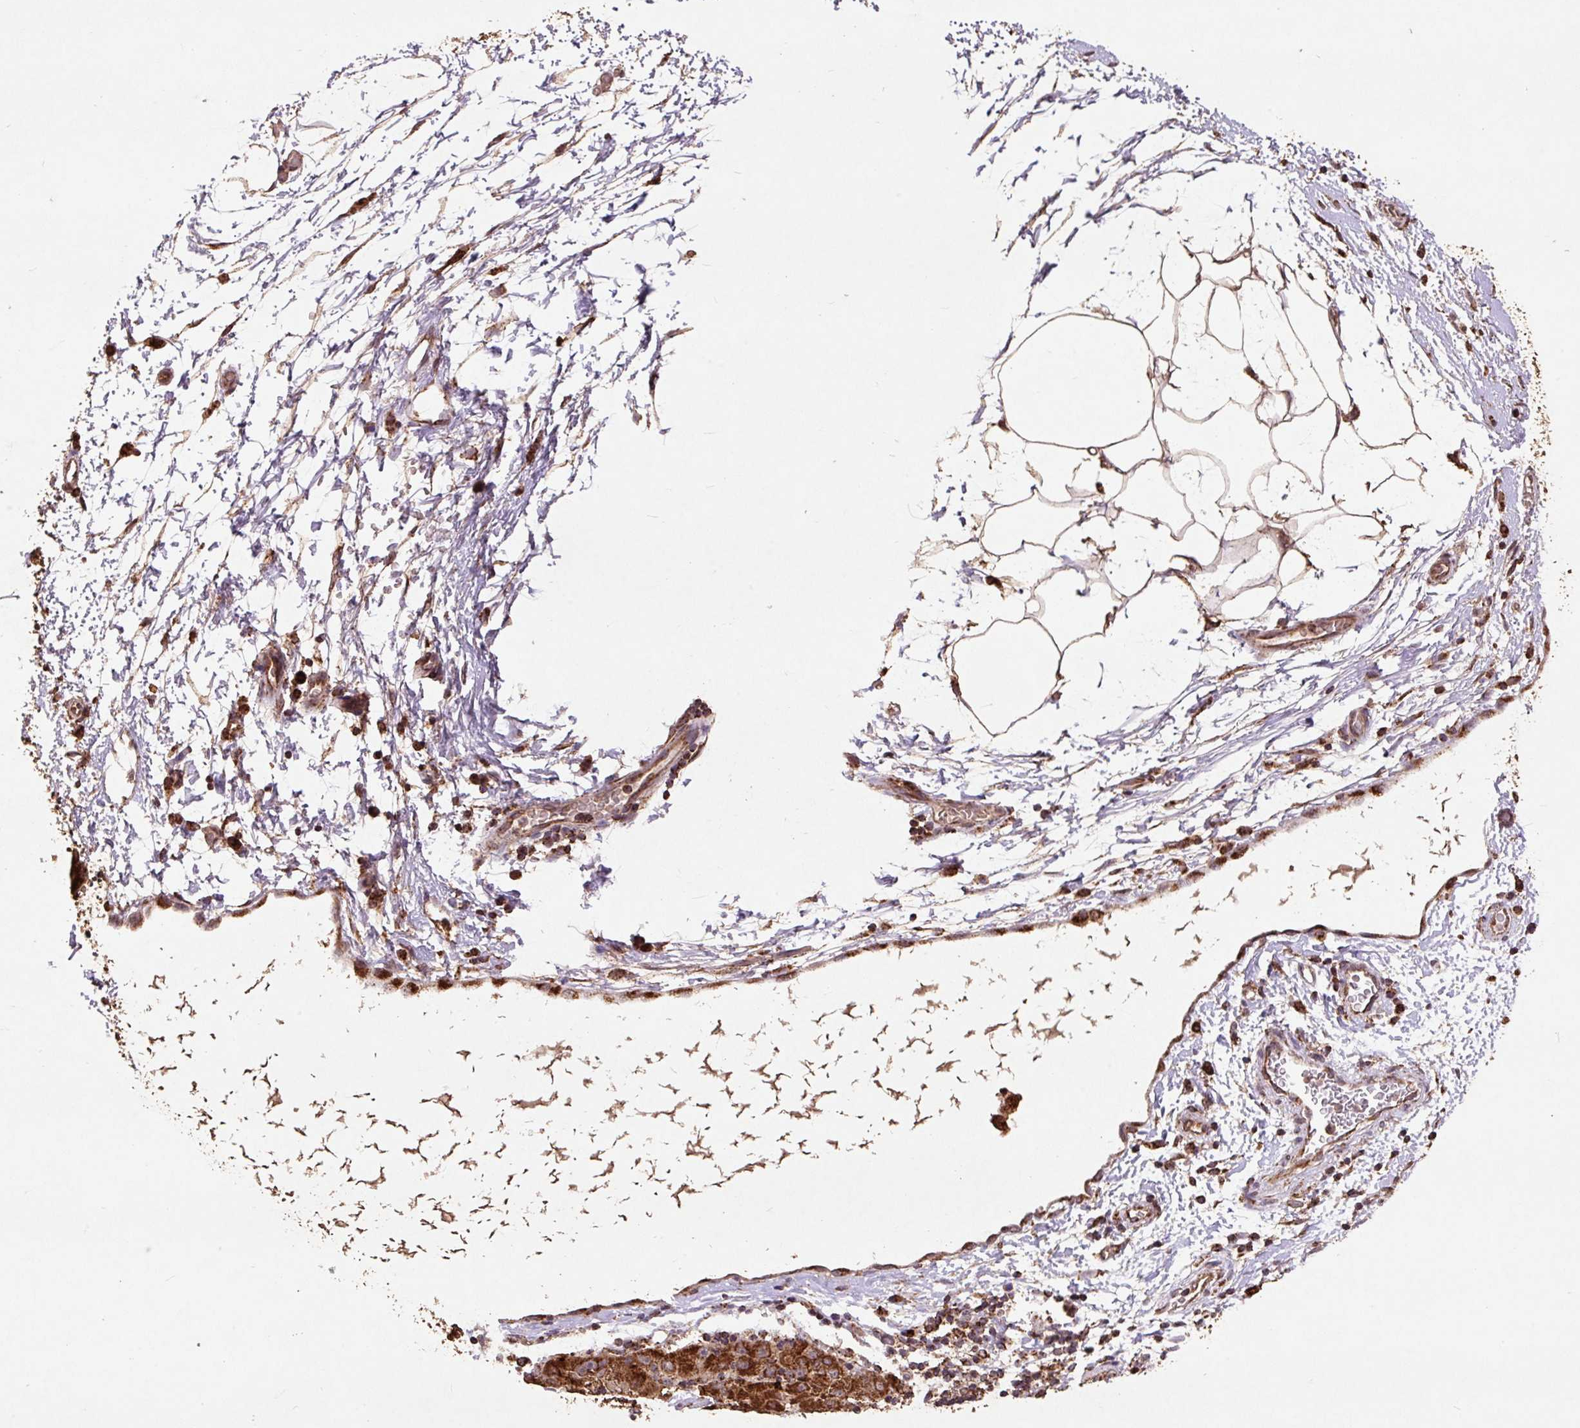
{"staining": {"intensity": "strong", "quantity": ">75%", "location": "cytoplasmic/membranous"}, "tissue": "liver cancer", "cell_type": "Tumor cells", "image_type": "cancer", "snomed": [{"axis": "morphology", "description": "Carcinoma, Hepatocellular, NOS"}, {"axis": "topography", "description": "Liver"}], "caption": "Protein analysis of liver cancer (hepatocellular carcinoma) tissue demonstrates strong cytoplasmic/membranous staining in about >75% of tumor cells. (DAB (3,3'-diaminobenzidine) IHC, brown staining for protein, blue staining for nuclei).", "gene": "ATP5F1A", "patient": {"sex": "male", "age": 80}}